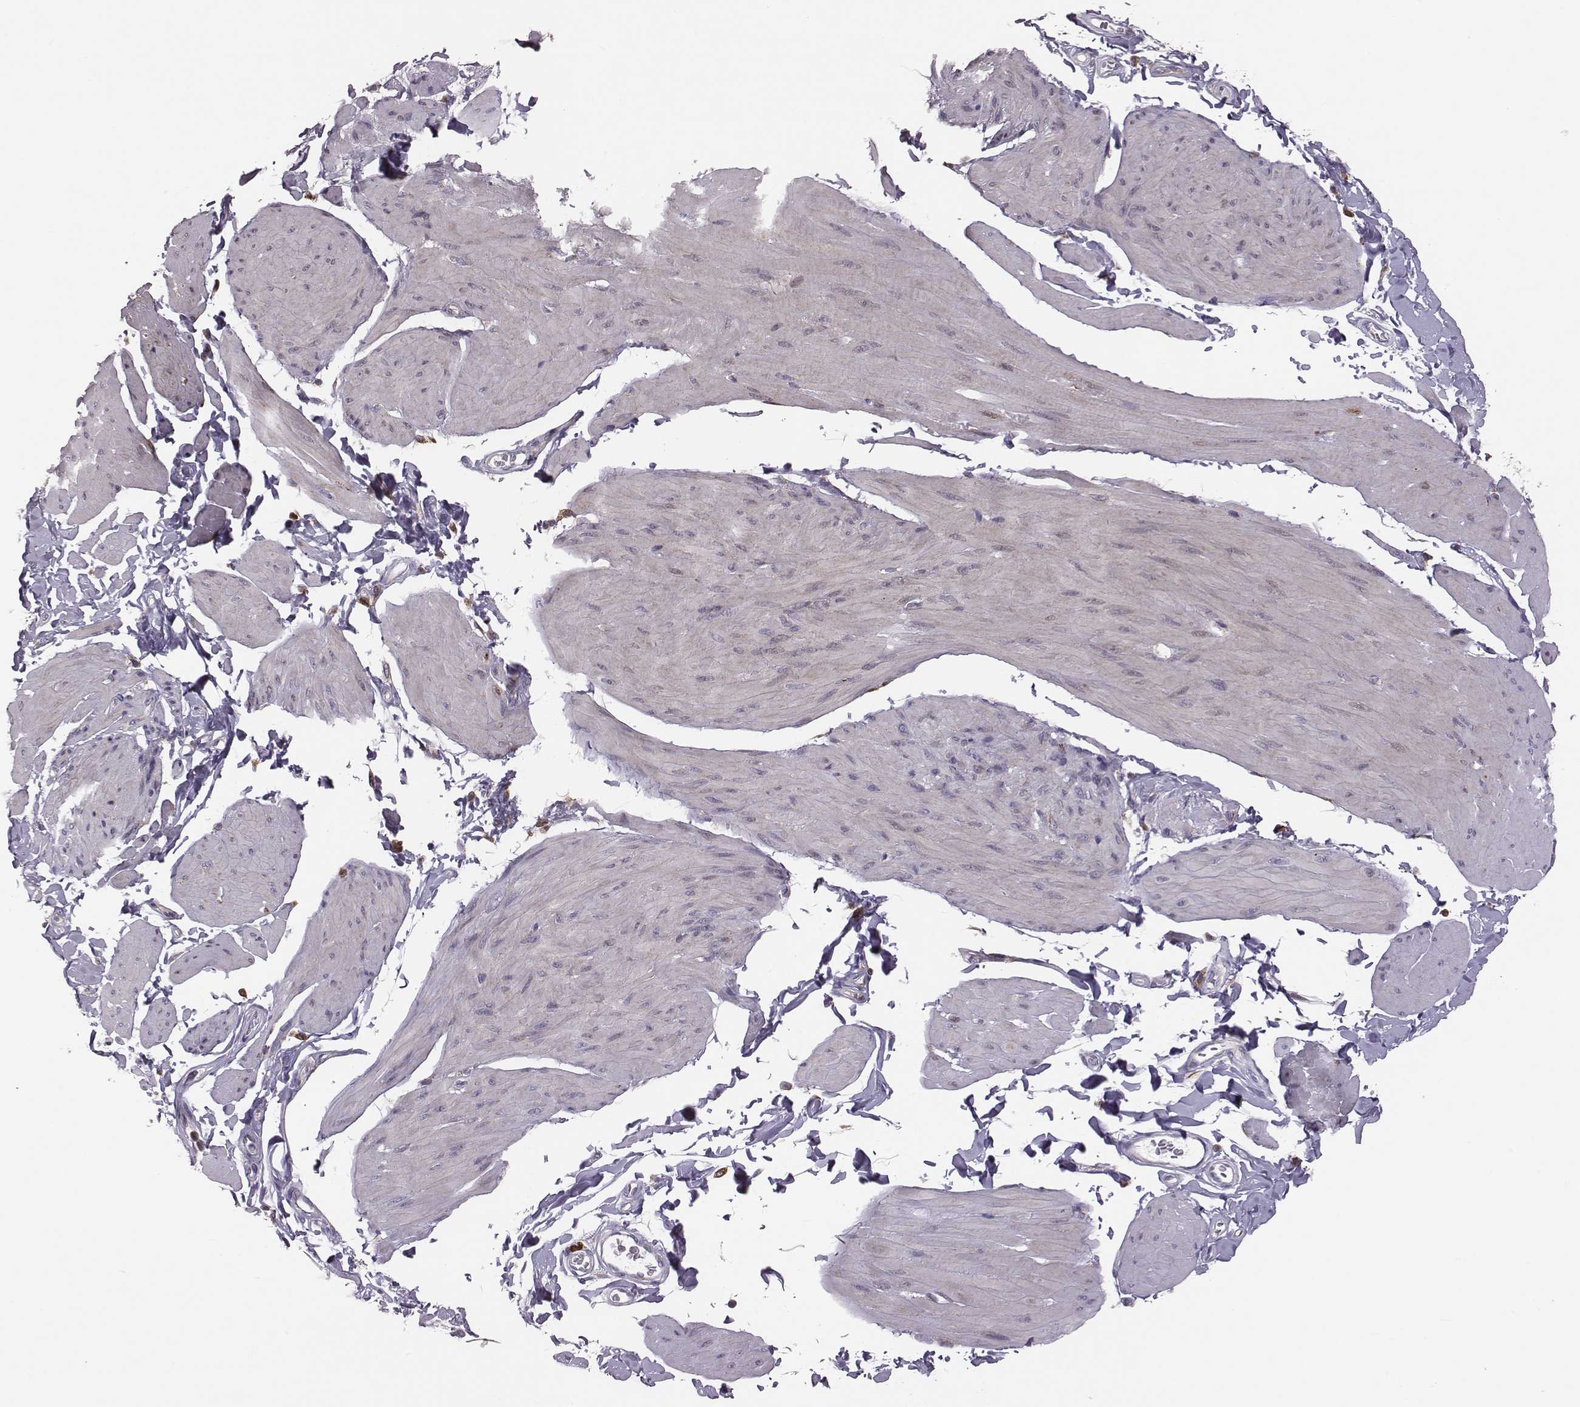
{"staining": {"intensity": "negative", "quantity": "none", "location": "none"}, "tissue": "smooth muscle", "cell_type": "Smooth muscle cells", "image_type": "normal", "snomed": [{"axis": "morphology", "description": "Normal tissue, NOS"}, {"axis": "topography", "description": "Adipose tissue"}, {"axis": "topography", "description": "Smooth muscle"}, {"axis": "topography", "description": "Peripheral nerve tissue"}], "caption": "Smooth muscle cells show no significant staining in normal smooth muscle.", "gene": "SELENOI", "patient": {"sex": "male", "age": 83}}